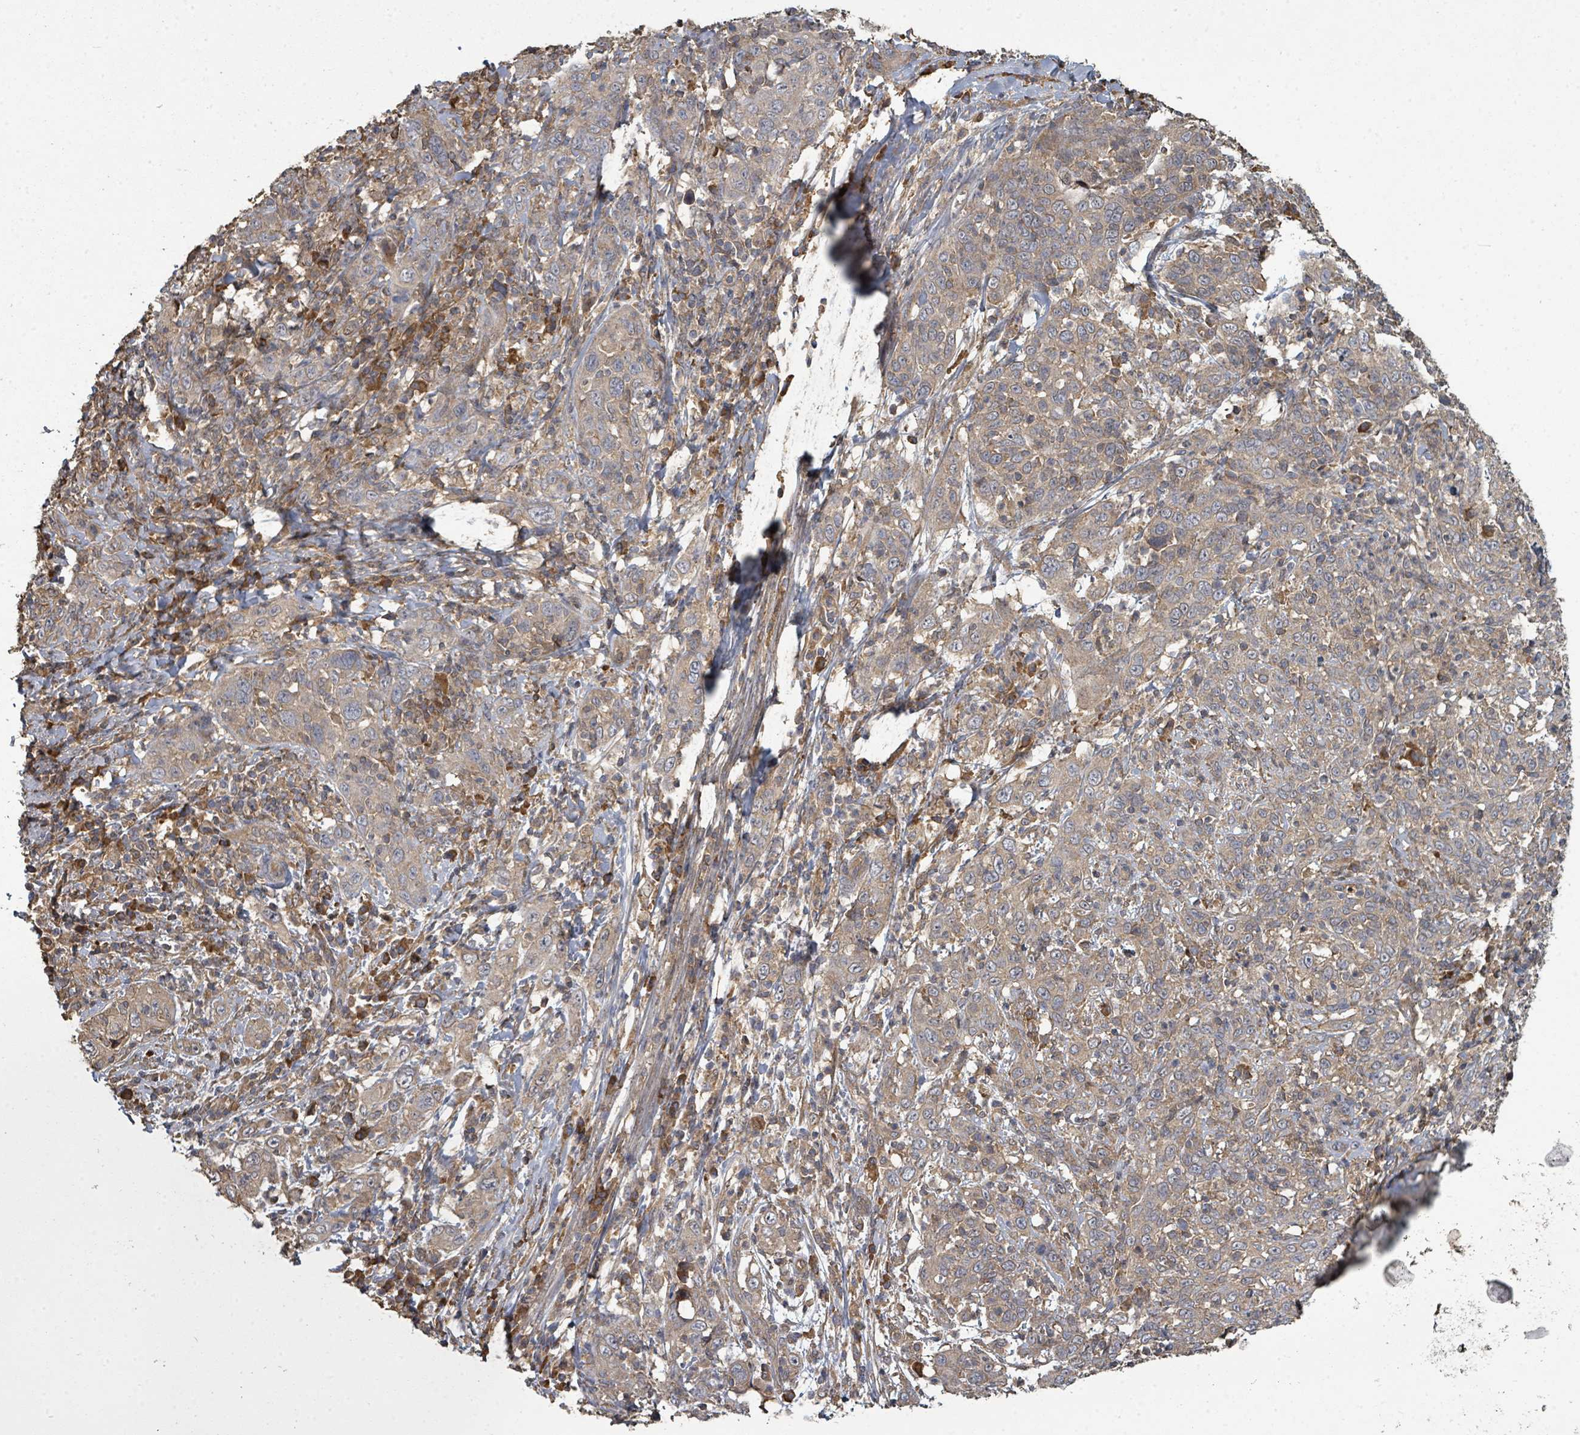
{"staining": {"intensity": "moderate", "quantity": ">75%", "location": "cytoplasmic/membranous"}, "tissue": "cervical cancer", "cell_type": "Tumor cells", "image_type": "cancer", "snomed": [{"axis": "morphology", "description": "Squamous cell carcinoma, NOS"}, {"axis": "topography", "description": "Cervix"}], "caption": "A brown stain highlights moderate cytoplasmic/membranous positivity of a protein in cervical squamous cell carcinoma tumor cells.", "gene": "WDFY1", "patient": {"sex": "female", "age": 46}}